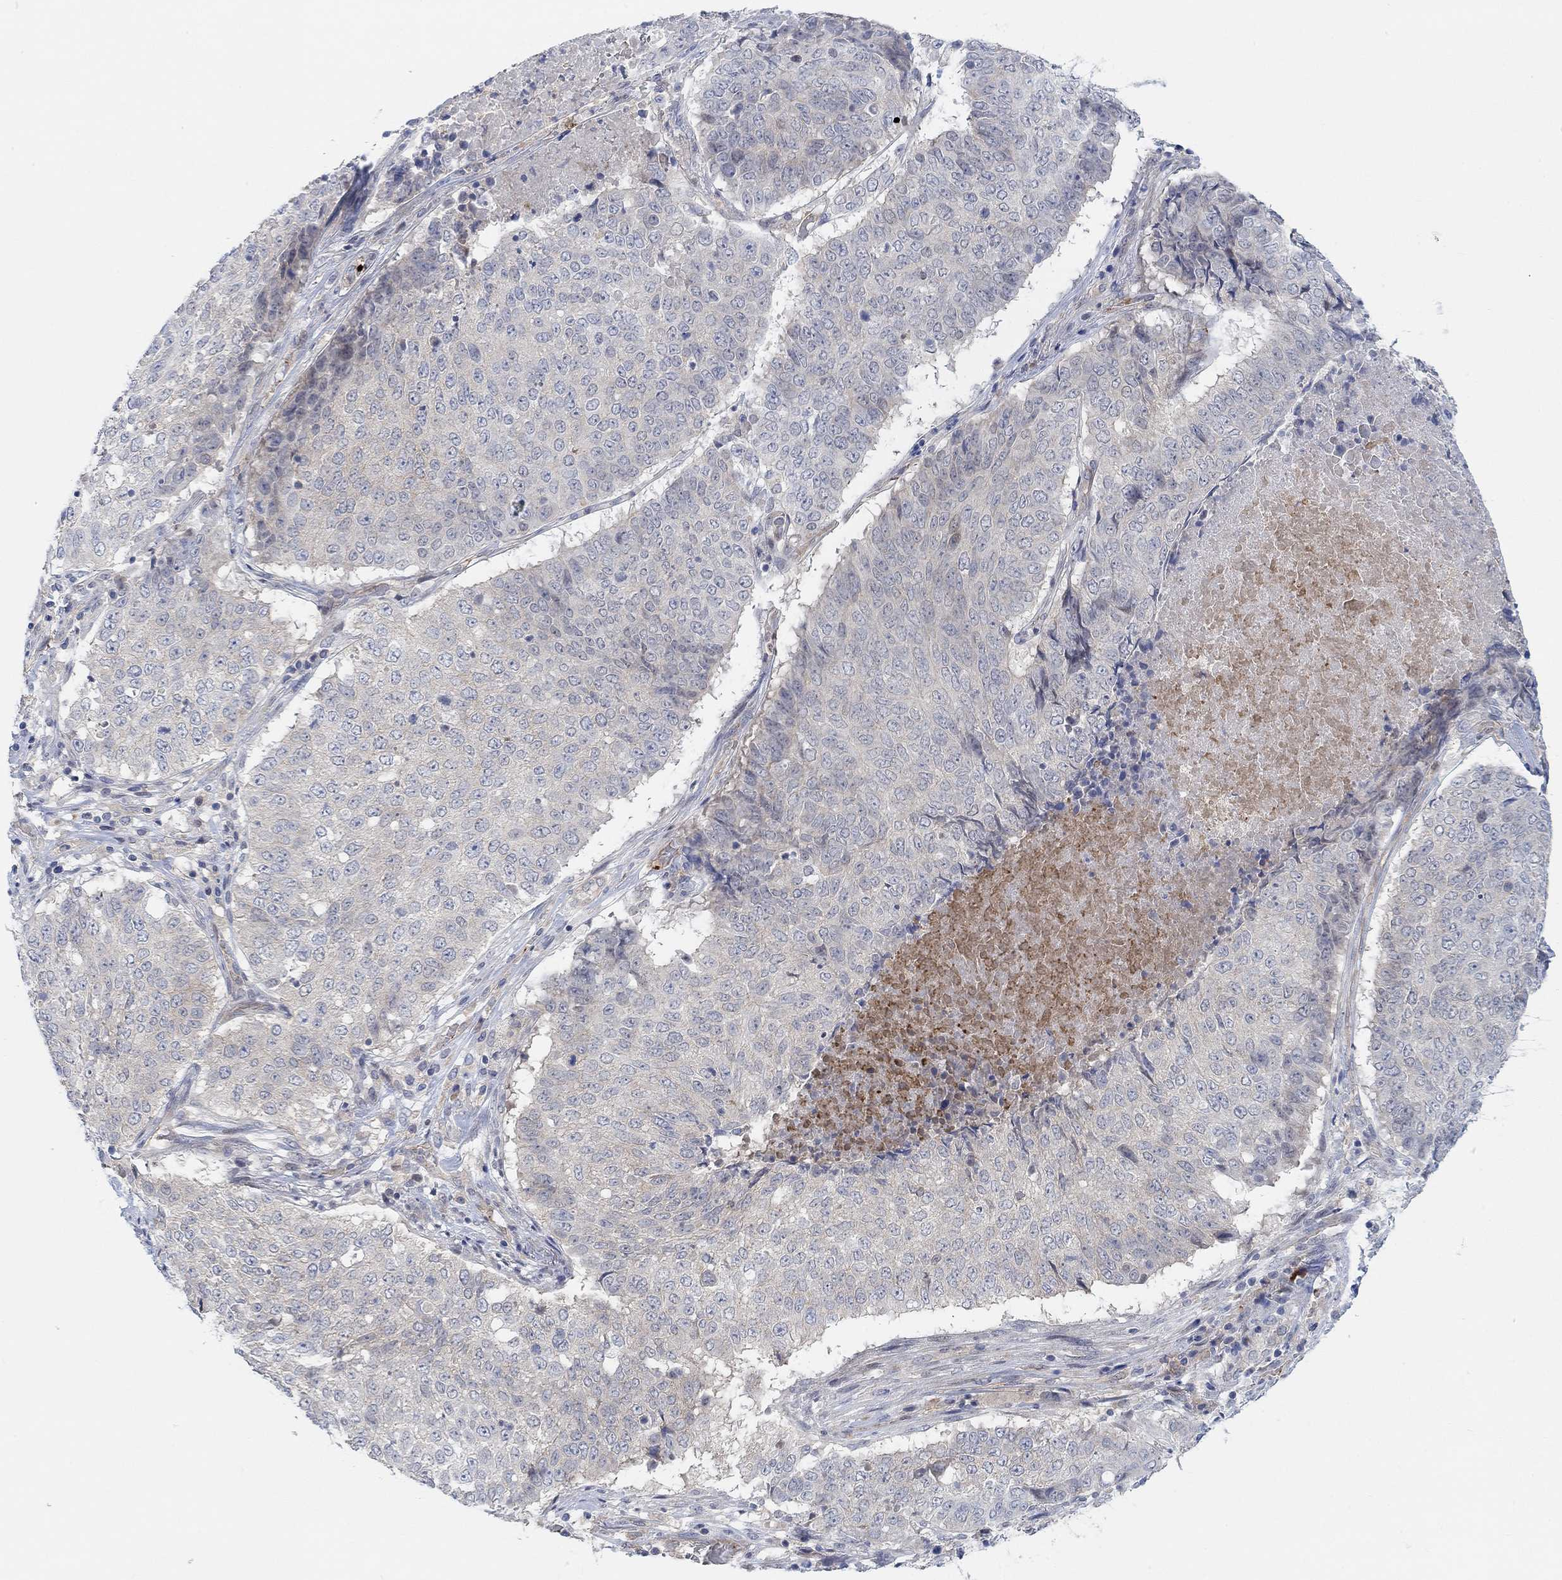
{"staining": {"intensity": "negative", "quantity": "none", "location": "none"}, "tissue": "lung cancer", "cell_type": "Tumor cells", "image_type": "cancer", "snomed": [{"axis": "morphology", "description": "Squamous cell carcinoma, NOS"}, {"axis": "topography", "description": "Lung"}], "caption": "Immunohistochemistry (IHC) of human lung cancer exhibits no positivity in tumor cells.", "gene": "PMFBP1", "patient": {"sex": "male", "age": 64}}